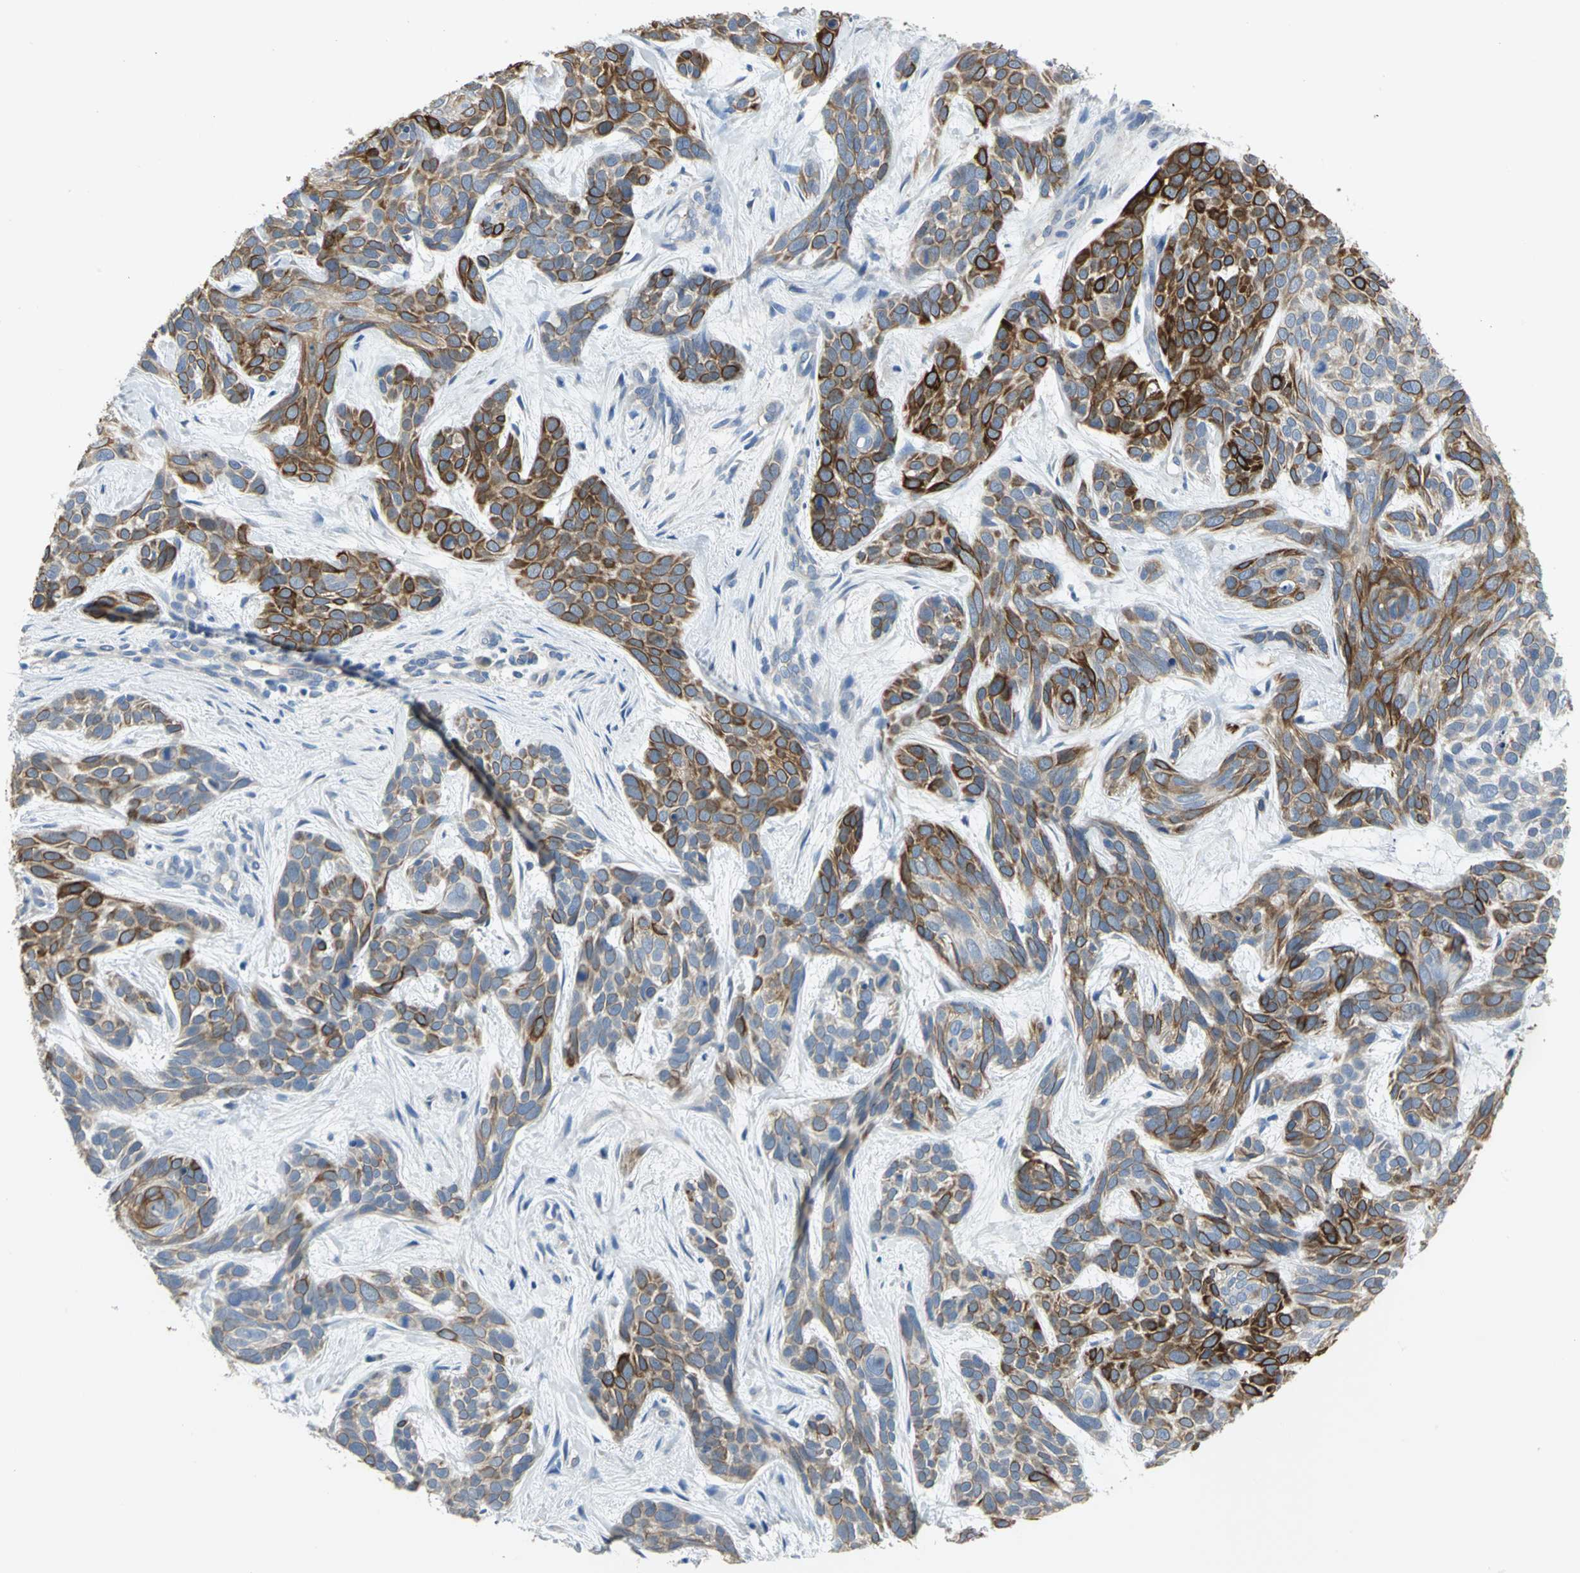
{"staining": {"intensity": "strong", "quantity": "25%-75%", "location": "cytoplasmic/membranous"}, "tissue": "skin cancer", "cell_type": "Tumor cells", "image_type": "cancer", "snomed": [{"axis": "morphology", "description": "Basal cell carcinoma"}, {"axis": "topography", "description": "Skin"}], "caption": "Protein staining of skin basal cell carcinoma tissue shows strong cytoplasmic/membranous expression in approximately 25%-75% of tumor cells.", "gene": "HTR1F", "patient": {"sex": "male", "age": 87}}